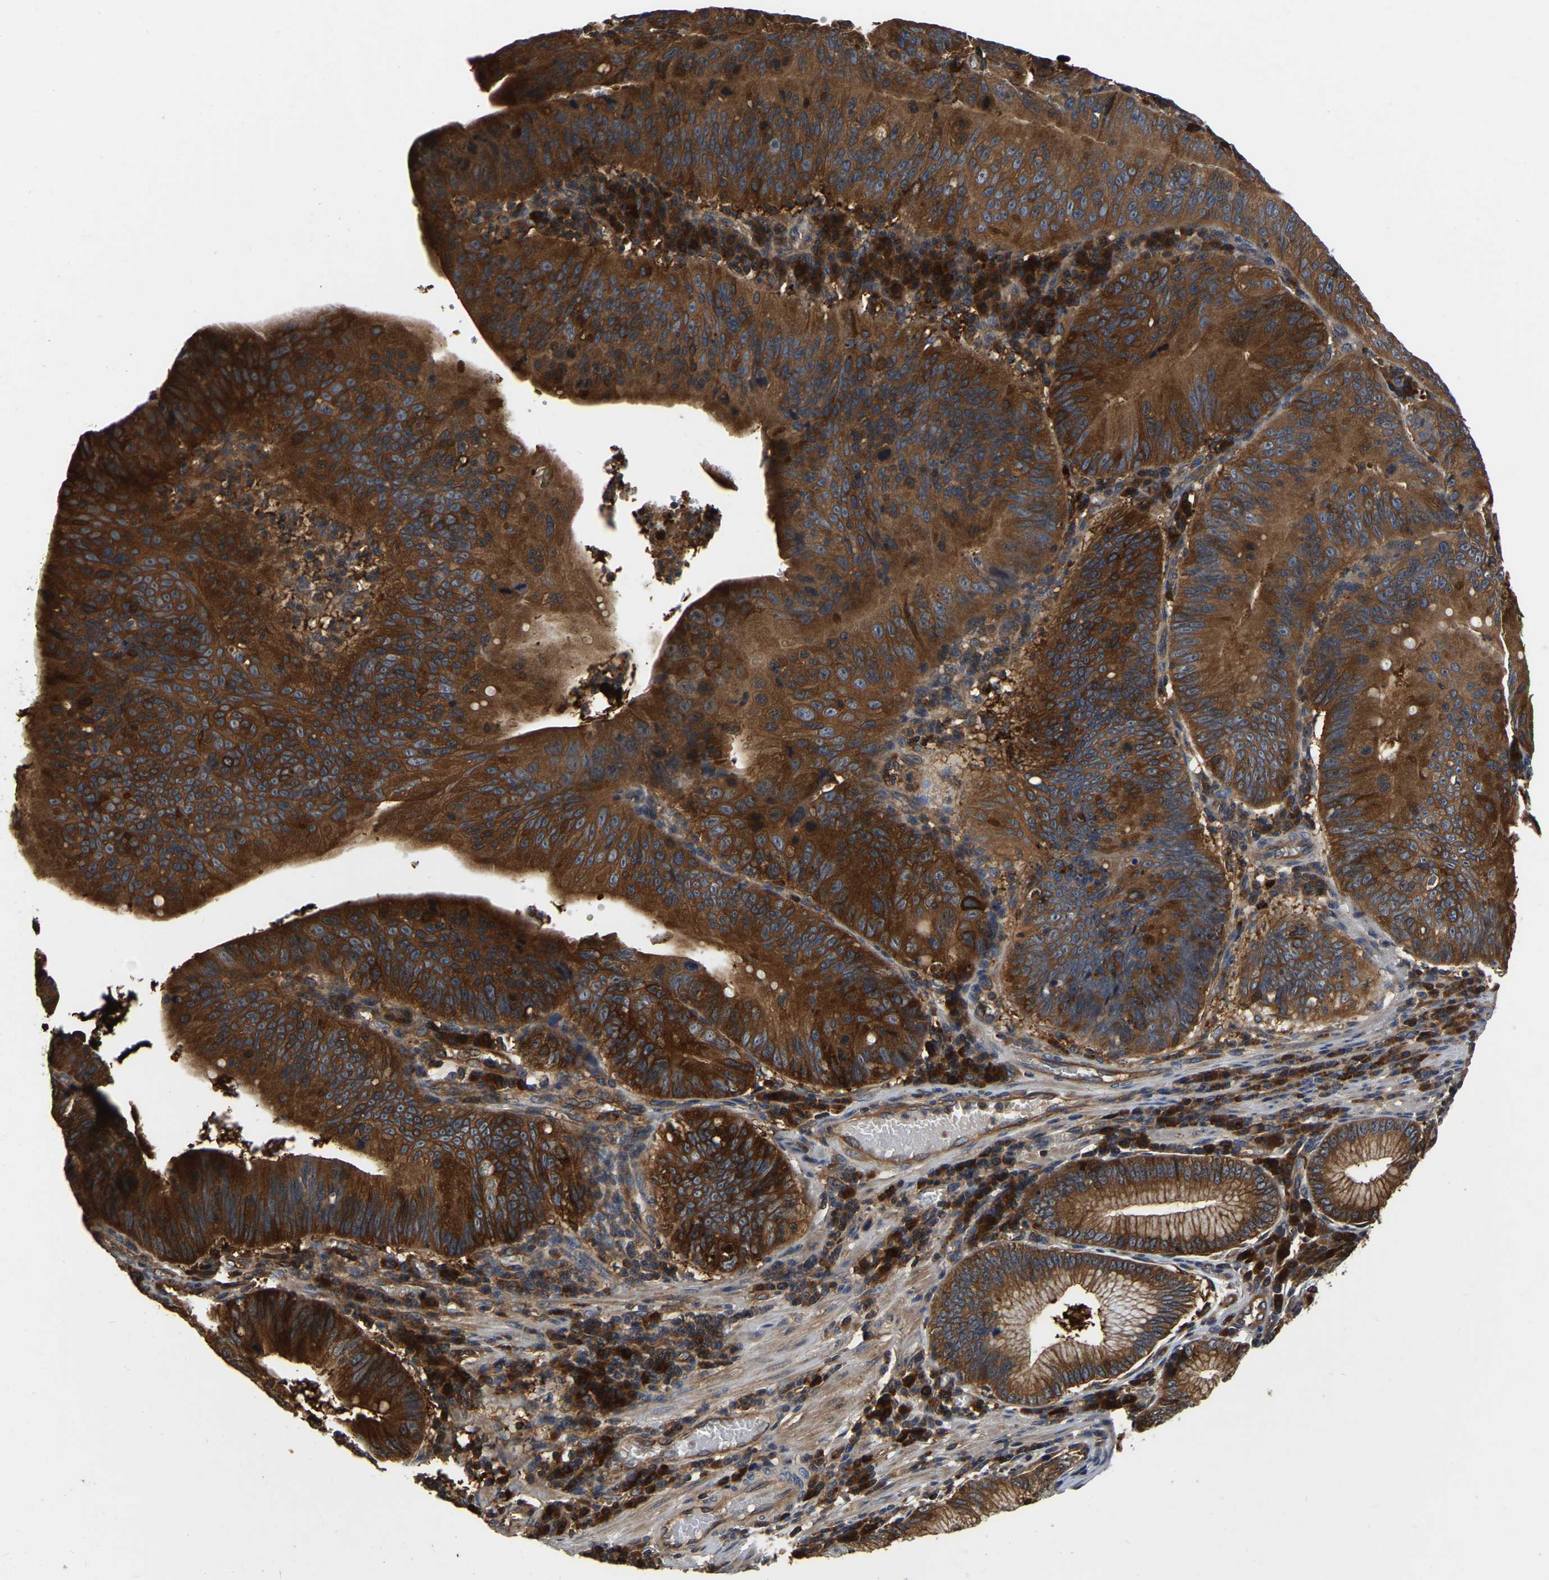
{"staining": {"intensity": "strong", "quantity": ">75%", "location": "cytoplasmic/membranous"}, "tissue": "stomach cancer", "cell_type": "Tumor cells", "image_type": "cancer", "snomed": [{"axis": "morphology", "description": "Adenocarcinoma, NOS"}, {"axis": "topography", "description": "Stomach"}], "caption": "This micrograph exhibits IHC staining of stomach cancer (adenocarcinoma), with high strong cytoplasmic/membranous expression in approximately >75% of tumor cells.", "gene": "GARS1", "patient": {"sex": "male", "age": 59}}